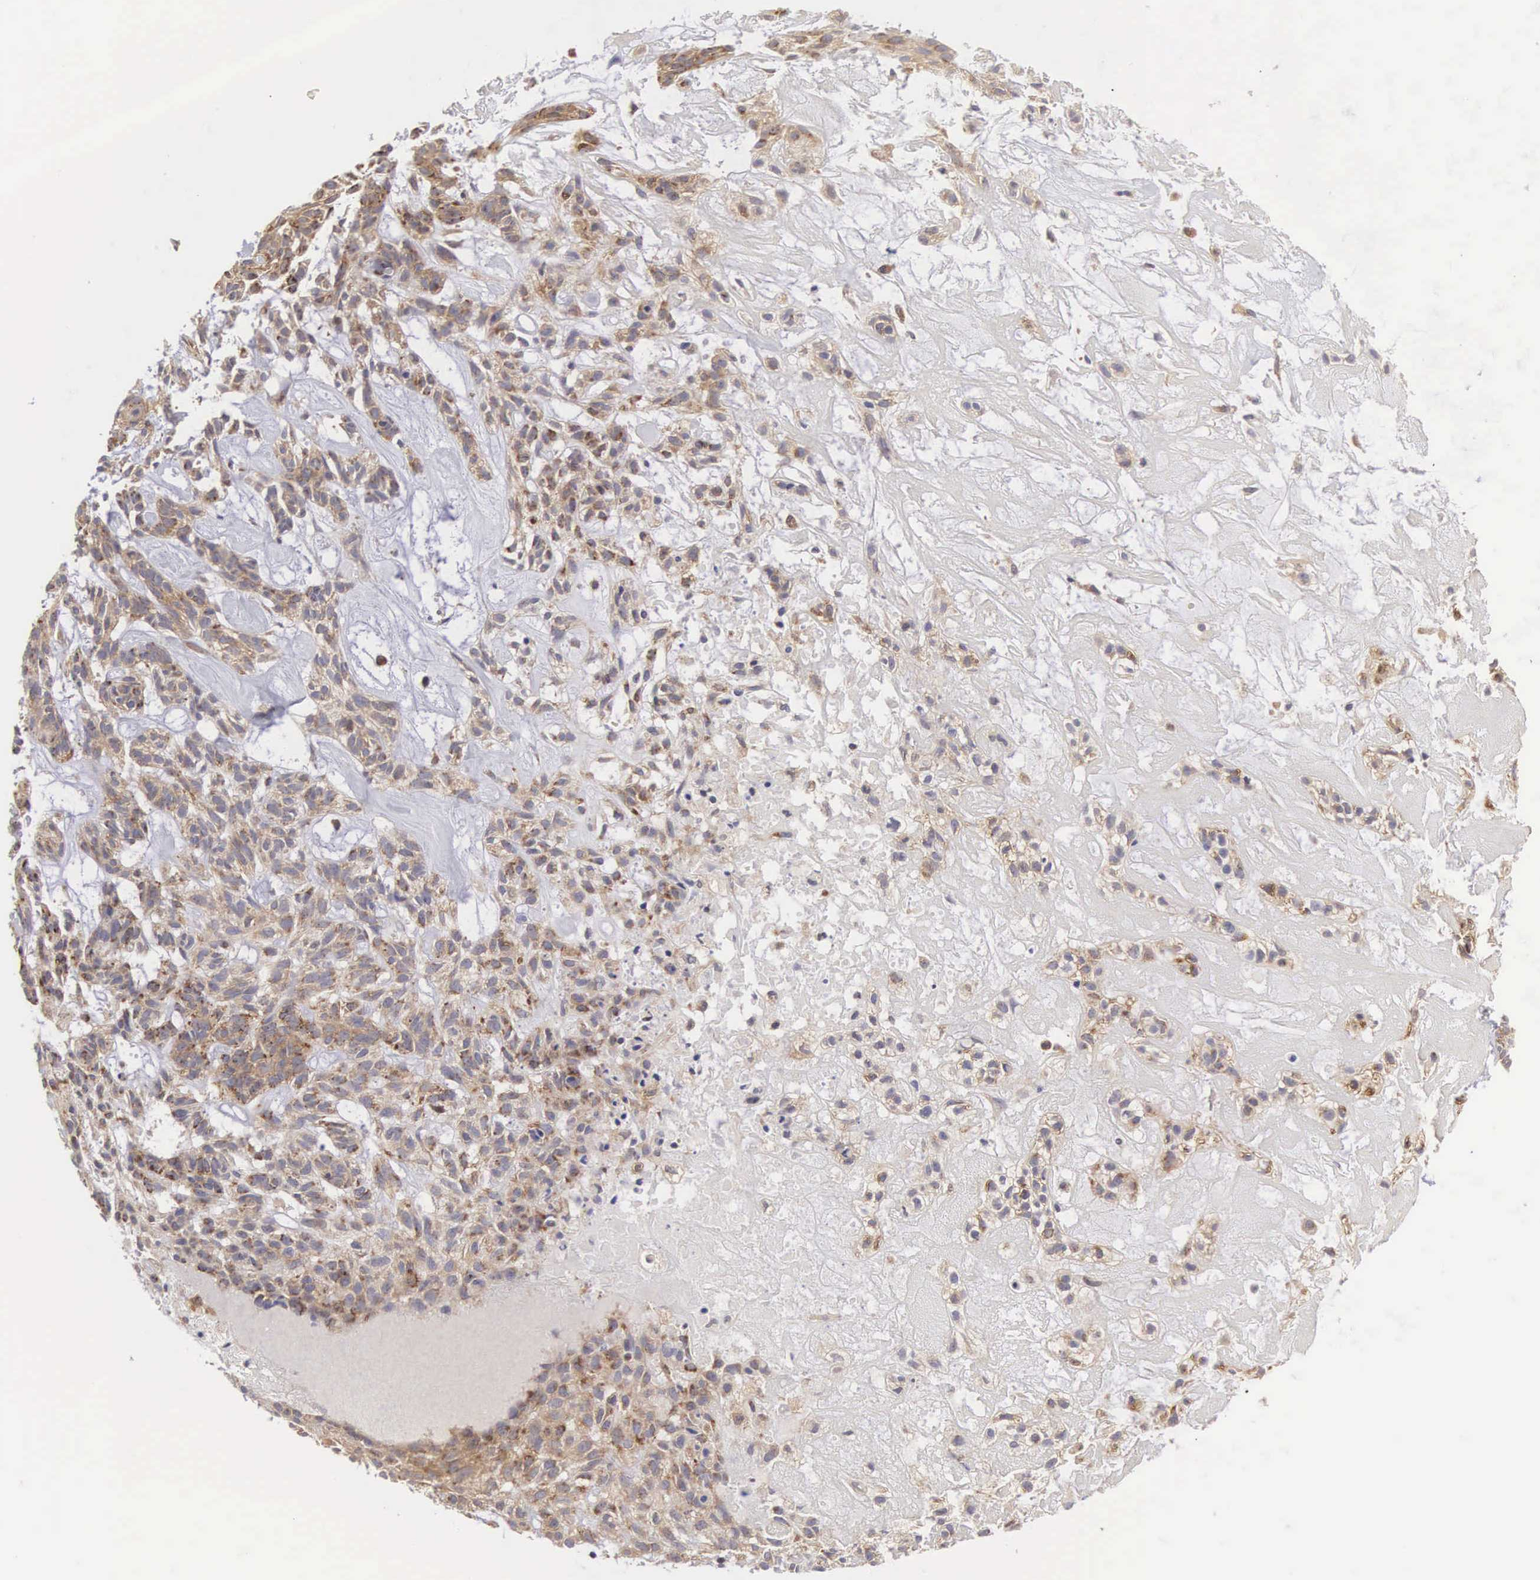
{"staining": {"intensity": "moderate", "quantity": ">75%", "location": "cytoplasmic/membranous"}, "tissue": "skin cancer", "cell_type": "Tumor cells", "image_type": "cancer", "snomed": [{"axis": "morphology", "description": "Basal cell carcinoma"}, {"axis": "topography", "description": "Skin"}], "caption": "The micrograph shows immunohistochemical staining of skin cancer (basal cell carcinoma). There is moderate cytoplasmic/membranous positivity is present in approximately >75% of tumor cells. (Brightfield microscopy of DAB IHC at high magnification).", "gene": "DHRS1", "patient": {"sex": "male", "age": 75}}